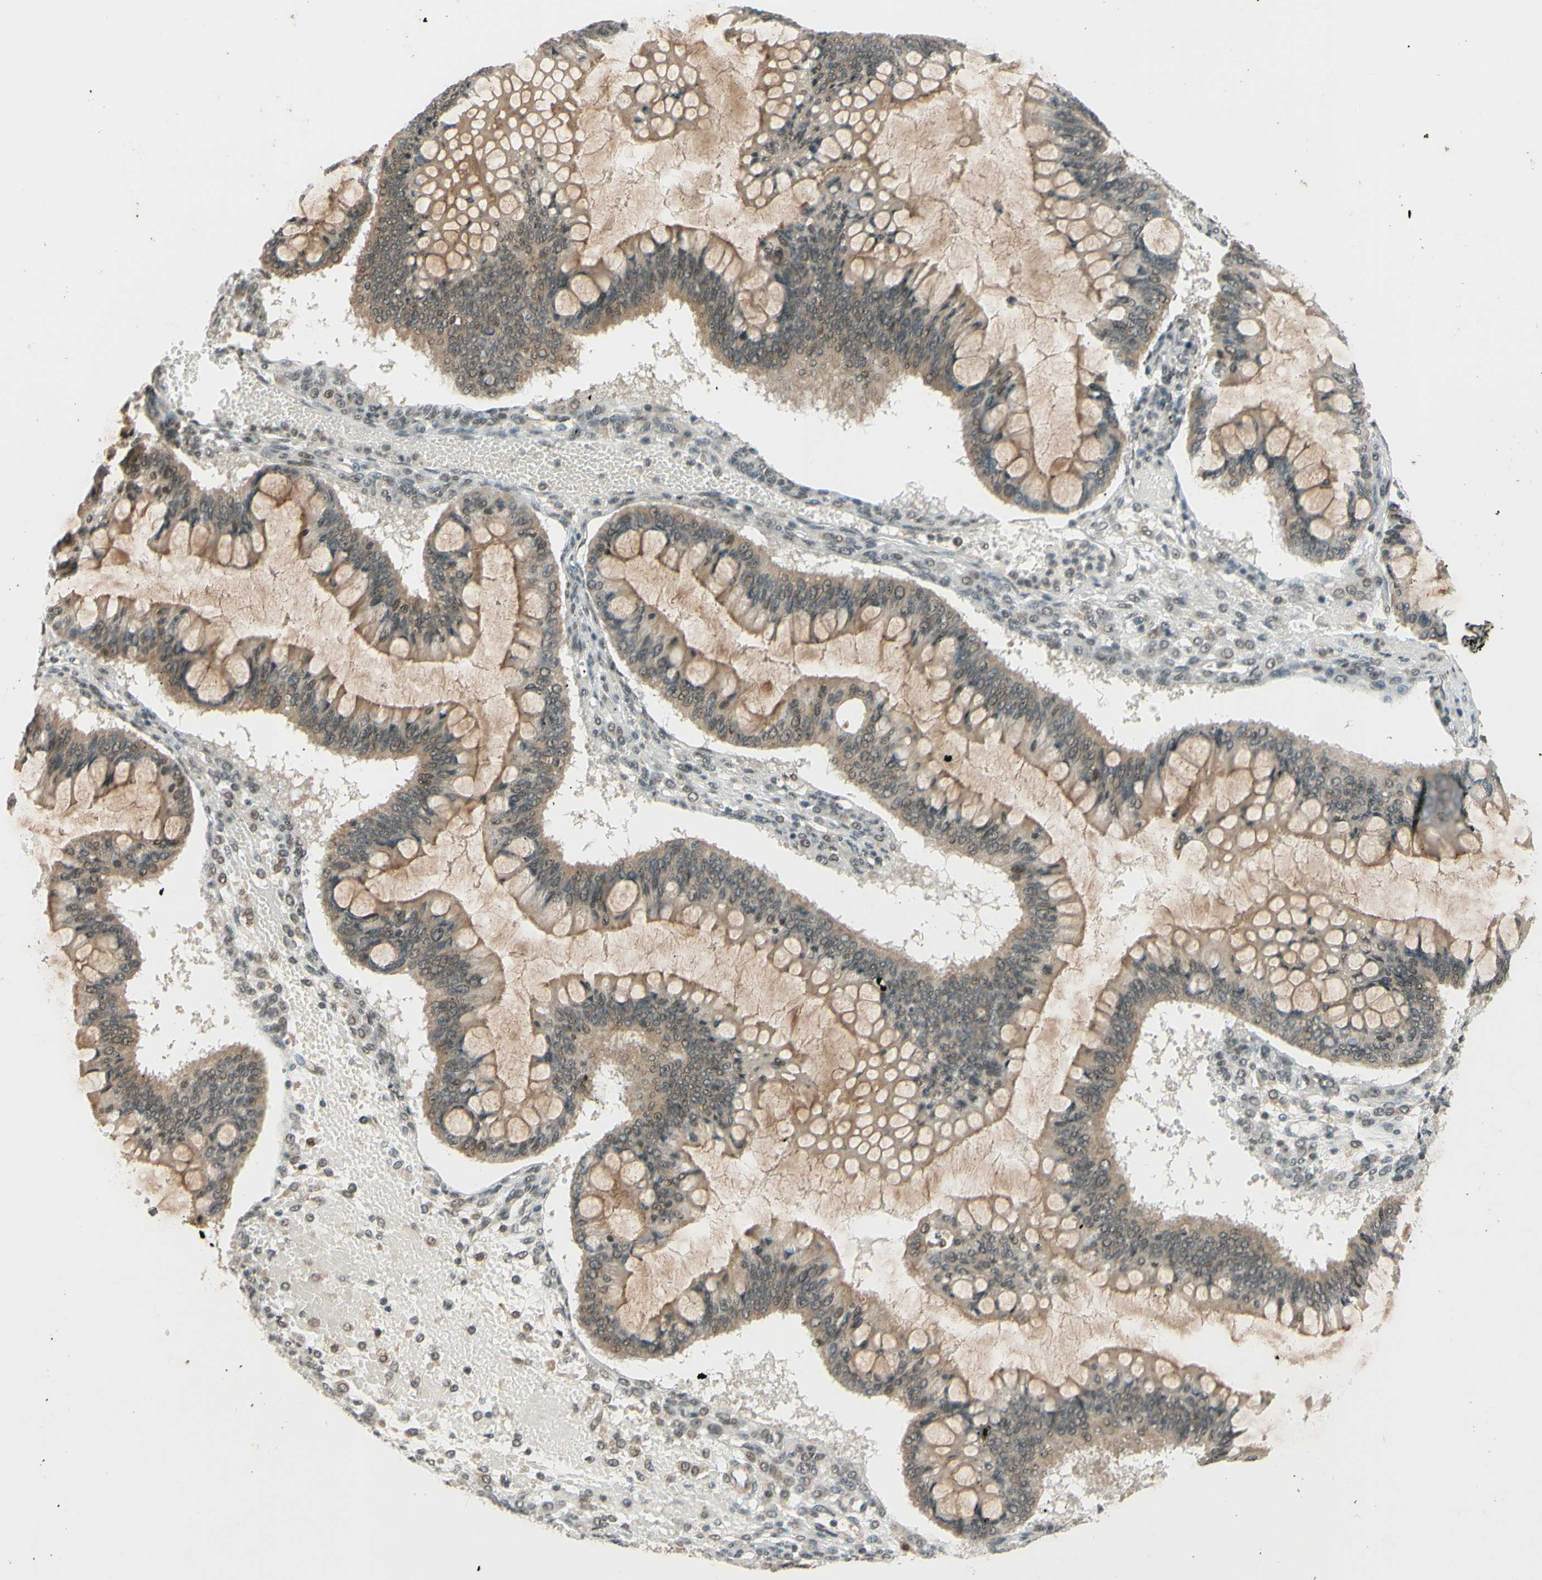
{"staining": {"intensity": "weak", "quantity": ">75%", "location": "cytoplasmic/membranous,nuclear"}, "tissue": "ovarian cancer", "cell_type": "Tumor cells", "image_type": "cancer", "snomed": [{"axis": "morphology", "description": "Cystadenocarcinoma, mucinous, NOS"}, {"axis": "topography", "description": "Ovary"}], "caption": "Immunohistochemical staining of mucinous cystadenocarcinoma (ovarian) reveals low levels of weak cytoplasmic/membranous and nuclear positivity in approximately >75% of tumor cells.", "gene": "SMARCB1", "patient": {"sex": "female", "age": 73}}